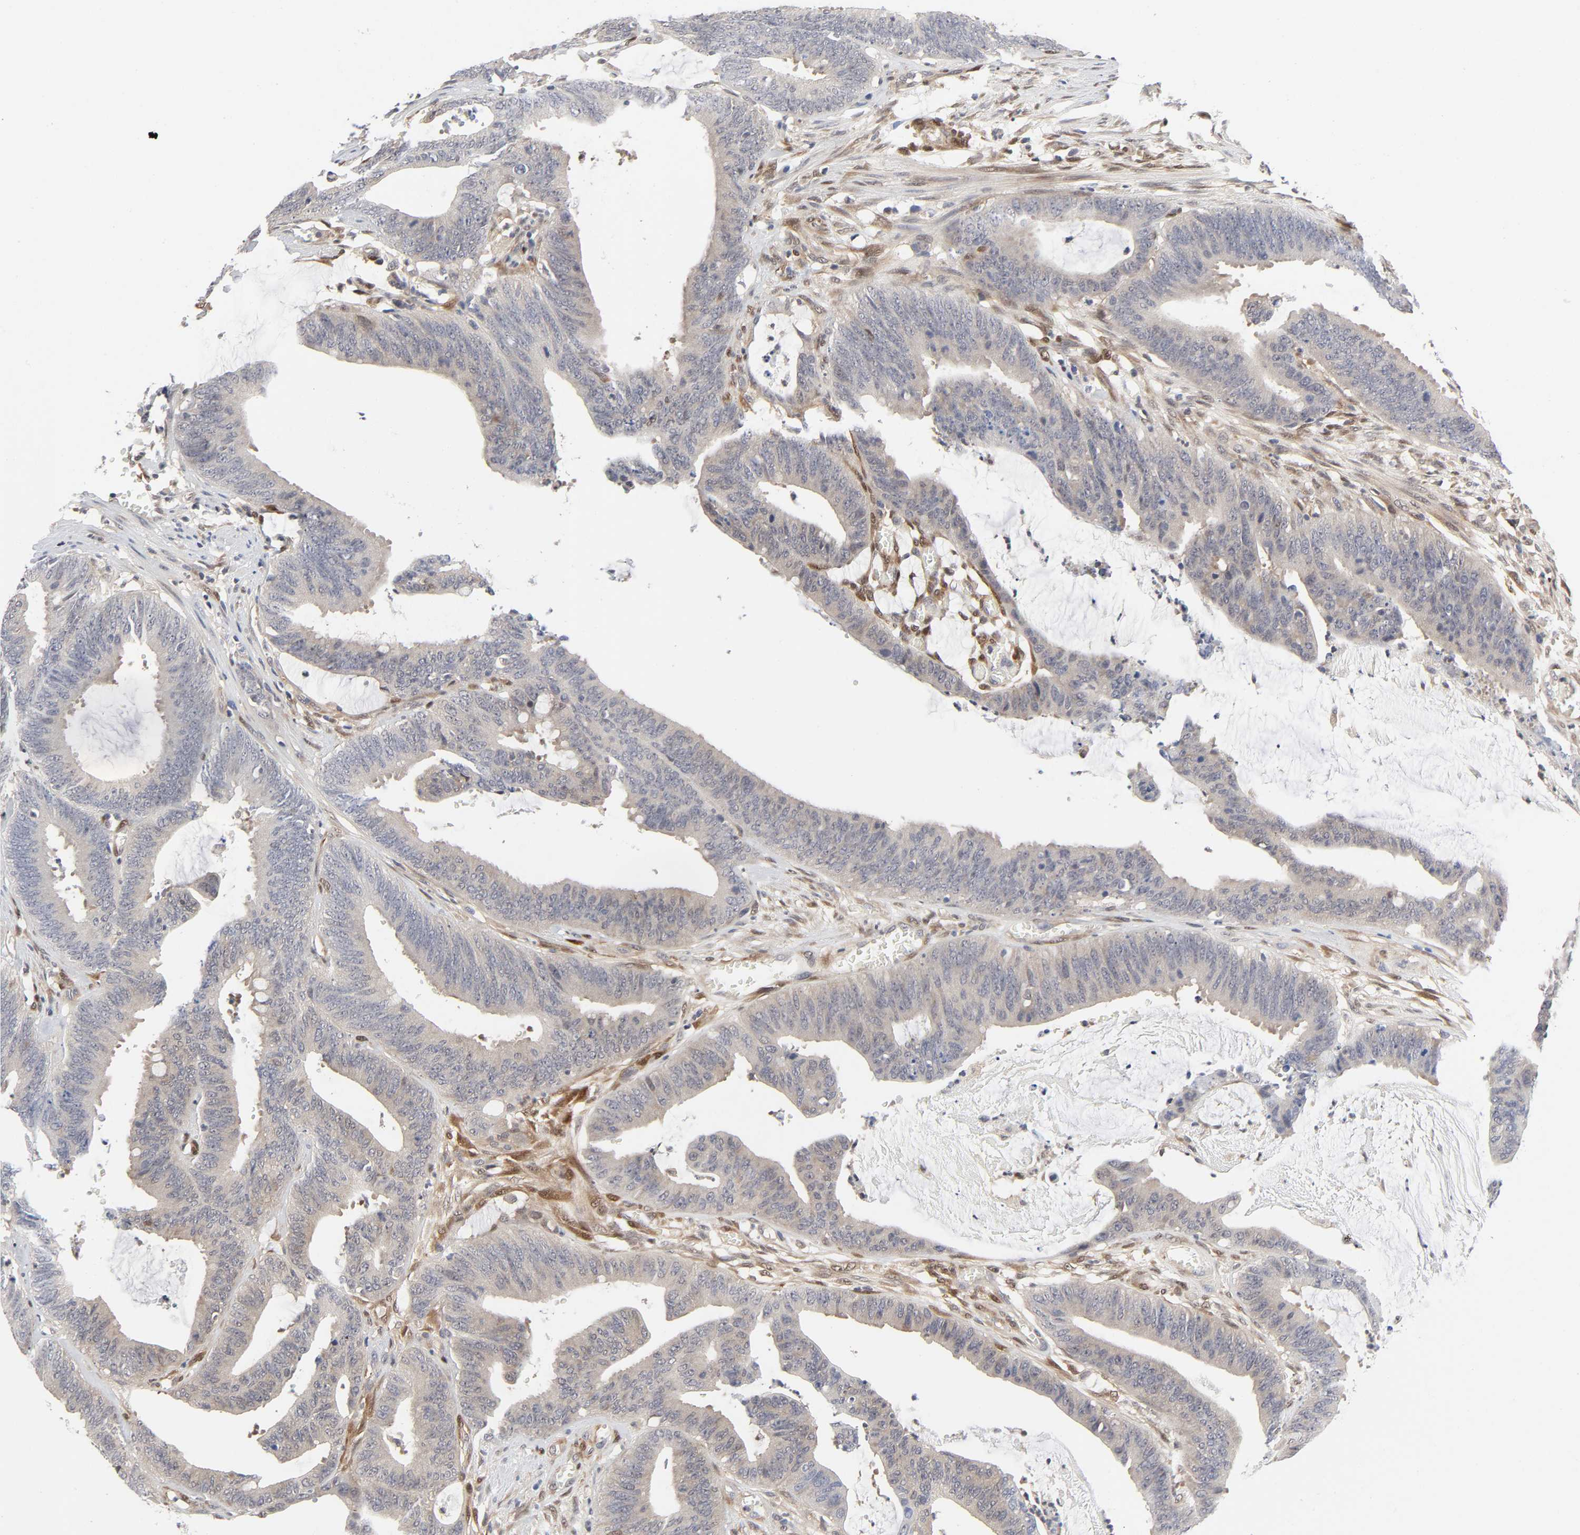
{"staining": {"intensity": "weak", "quantity": ">75%", "location": "cytoplasmic/membranous"}, "tissue": "colorectal cancer", "cell_type": "Tumor cells", "image_type": "cancer", "snomed": [{"axis": "morphology", "description": "Adenocarcinoma, NOS"}, {"axis": "topography", "description": "Rectum"}], "caption": "IHC image of colorectal adenocarcinoma stained for a protein (brown), which displays low levels of weak cytoplasmic/membranous positivity in about >75% of tumor cells.", "gene": "PTEN", "patient": {"sex": "female", "age": 66}}